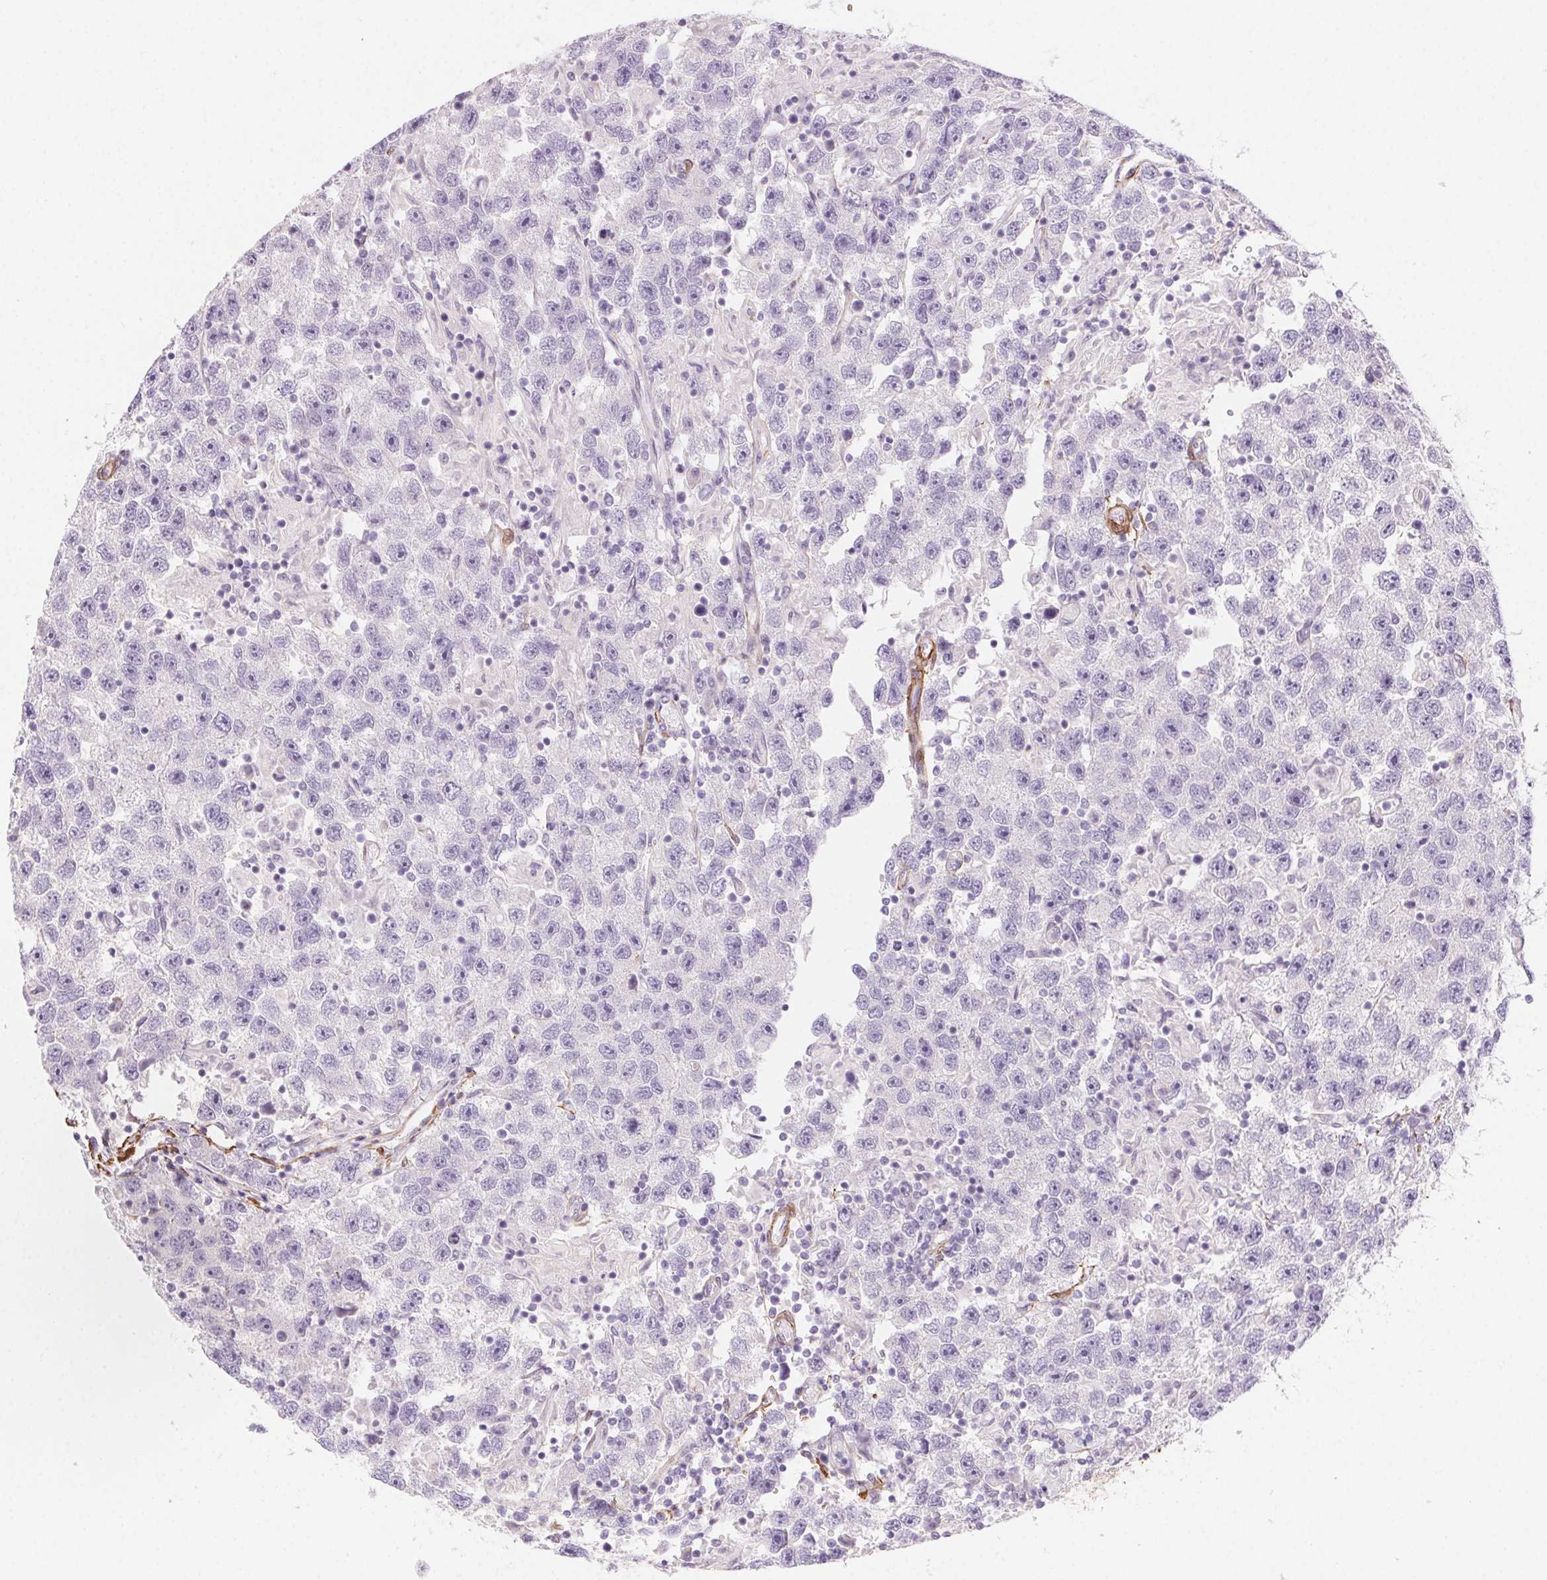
{"staining": {"intensity": "negative", "quantity": "none", "location": "none"}, "tissue": "testis cancer", "cell_type": "Tumor cells", "image_type": "cancer", "snomed": [{"axis": "morphology", "description": "Seminoma, NOS"}, {"axis": "topography", "description": "Testis"}], "caption": "An IHC photomicrograph of testis cancer (seminoma) is shown. There is no staining in tumor cells of testis cancer (seminoma).", "gene": "GPX8", "patient": {"sex": "male", "age": 26}}